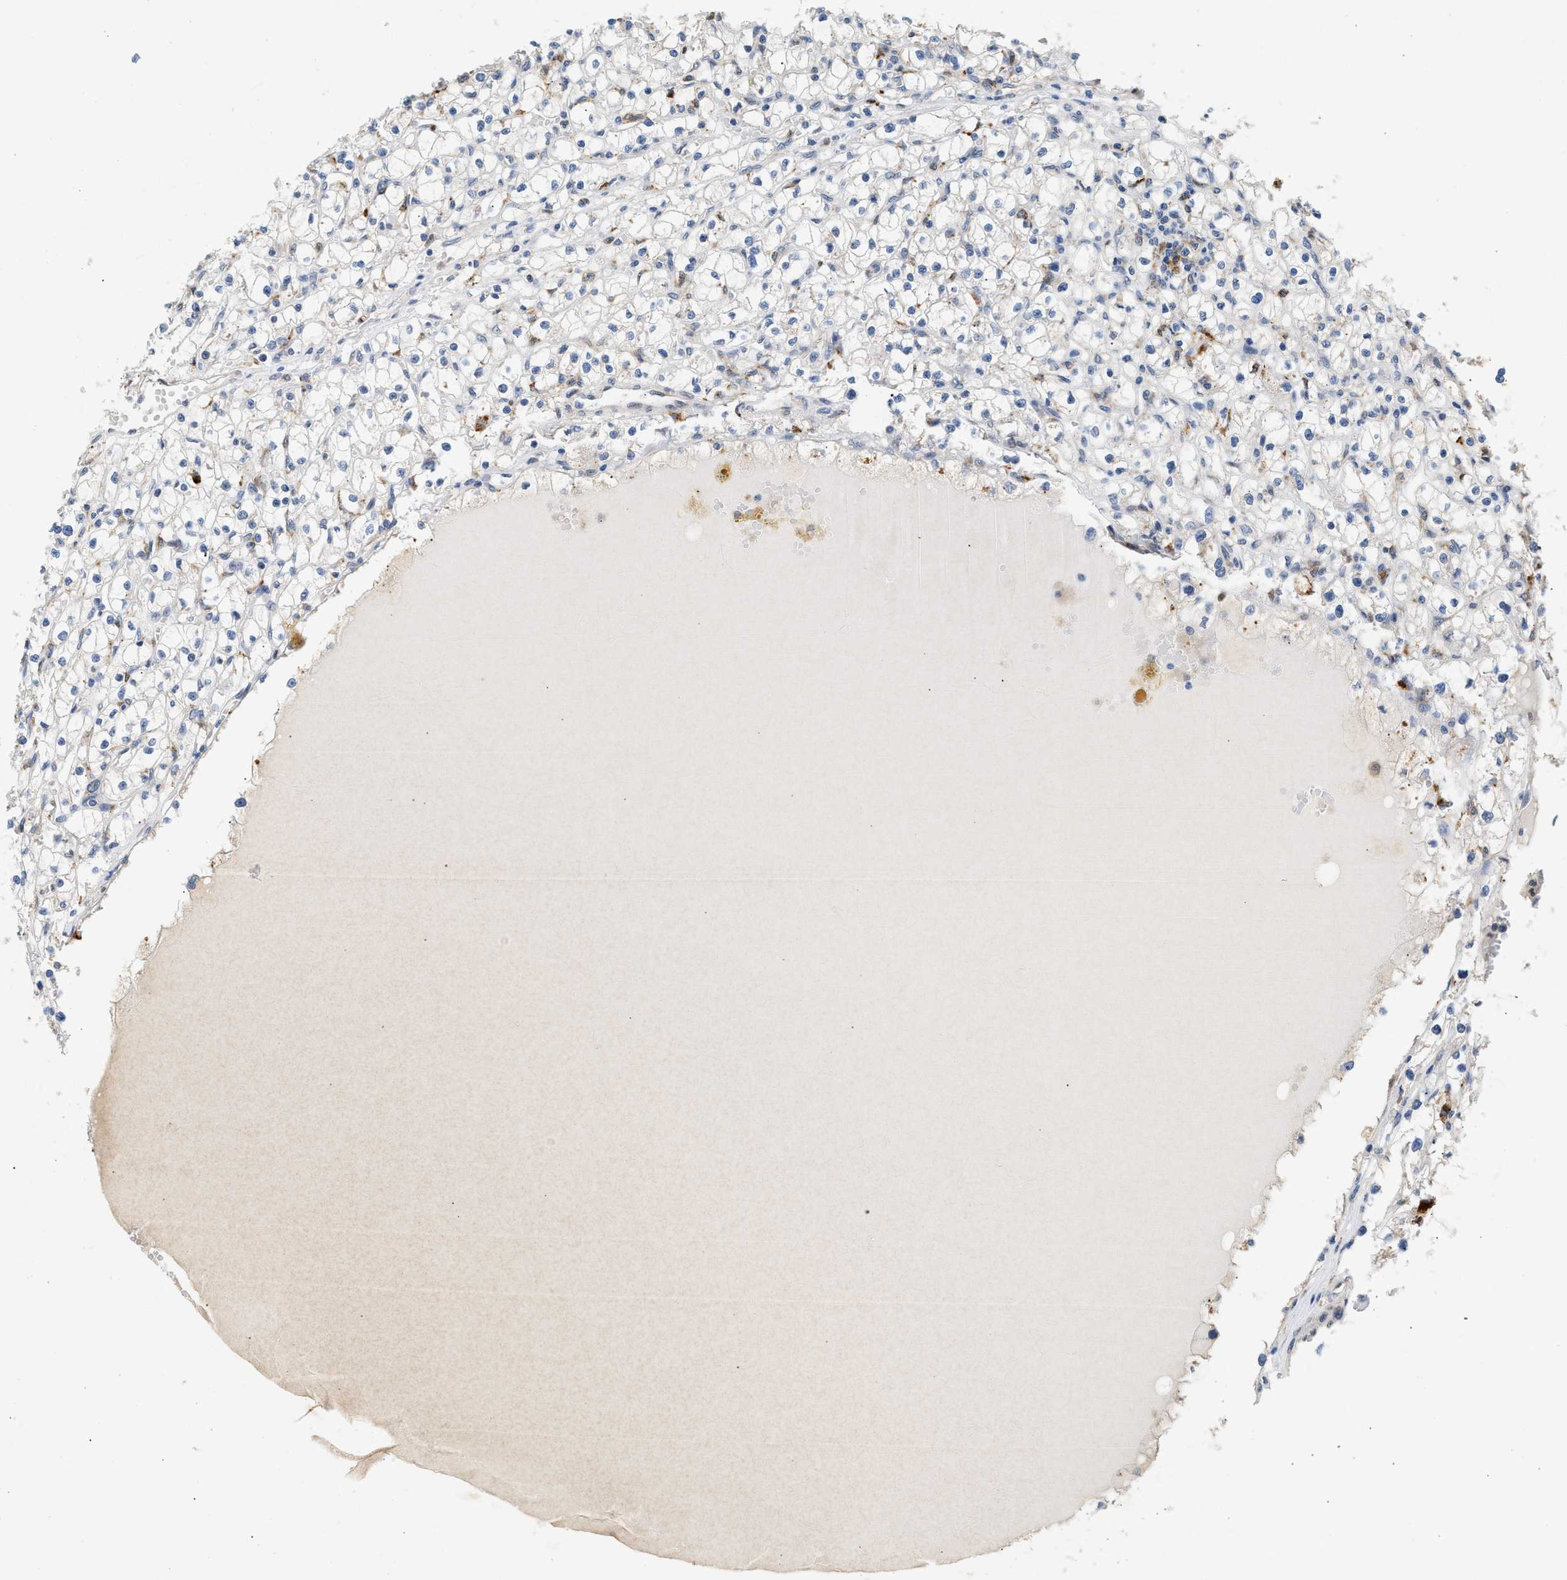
{"staining": {"intensity": "negative", "quantity": "none", "location": "none"}, "tissue": "renal cancer", "cell_type": "Tumor cells", "image_type": "cancer", "snomed": [{"axis": "morphology", "description": "Adenocarcinoma, NOS"}, {"axis": "topography", "description": "Kidney"}], "caption": "Adenocarcinoma (renal) was stained to show a protein in brown. There is no significant positivity in tumor cells.", "gene": "PPM1L", "patient": {"sex": "male", "age": 56}}